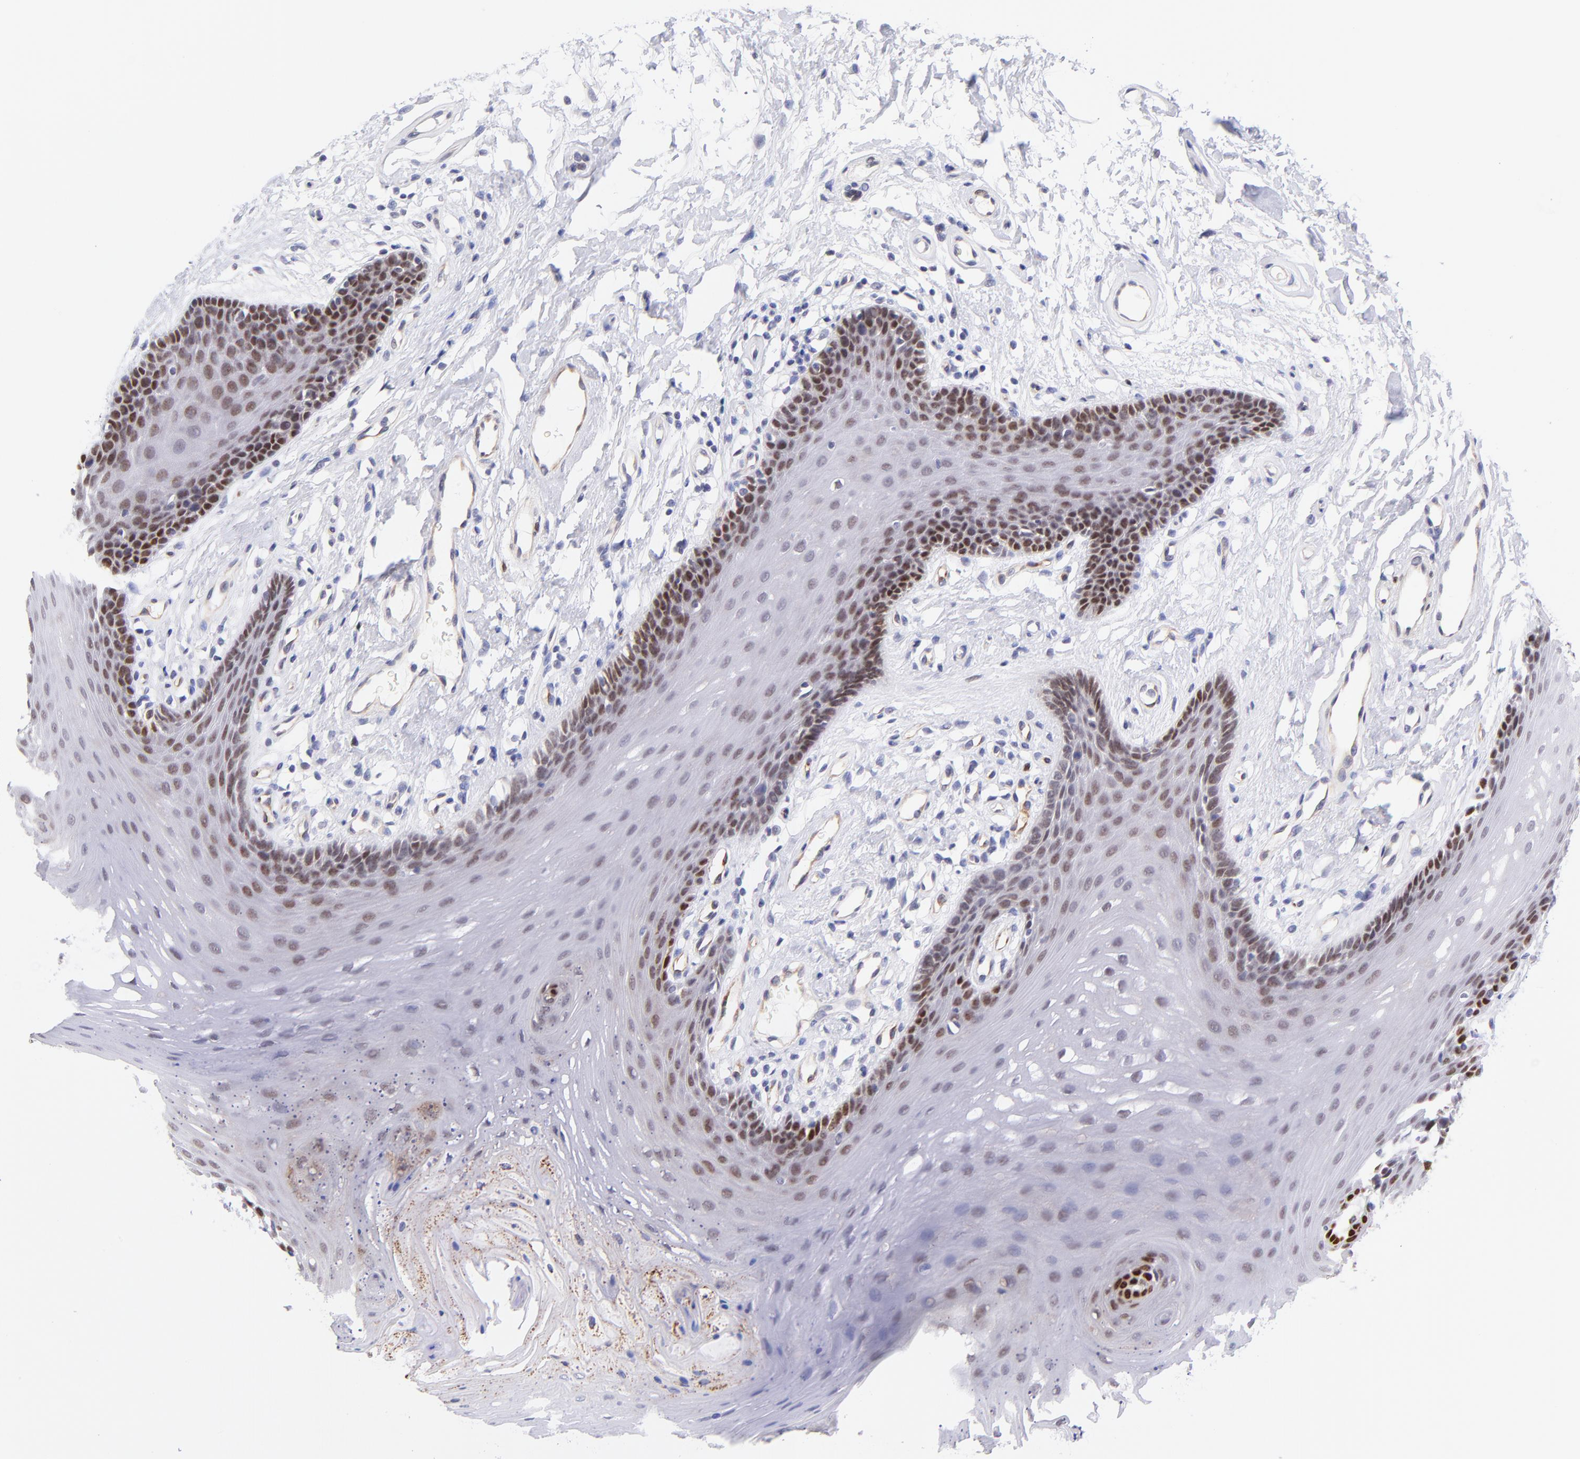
{"staining": {"intensity": "strong", "quantity": "25%-75%", "location": "nuclear"}, "tissue": "oral mucosa", "cell_type": "Squamous epithelial cells", "image_type": "normal", "snomed": [{"axis": "morphology", "description": "Normal tissue, NOS"}, {"axis": "topography", "description": "Oral tissue"}], "caption": "Immunohistochemical staining of normal human oral mucosa shows strong nuclear protein staining in about 25%-75% of squamous epithelial cells. (brown staining indicates protein expression, while blue staining denotes nuclei).", "gene": "SOX6", "patient": {"sex": "male", "age": 62}}